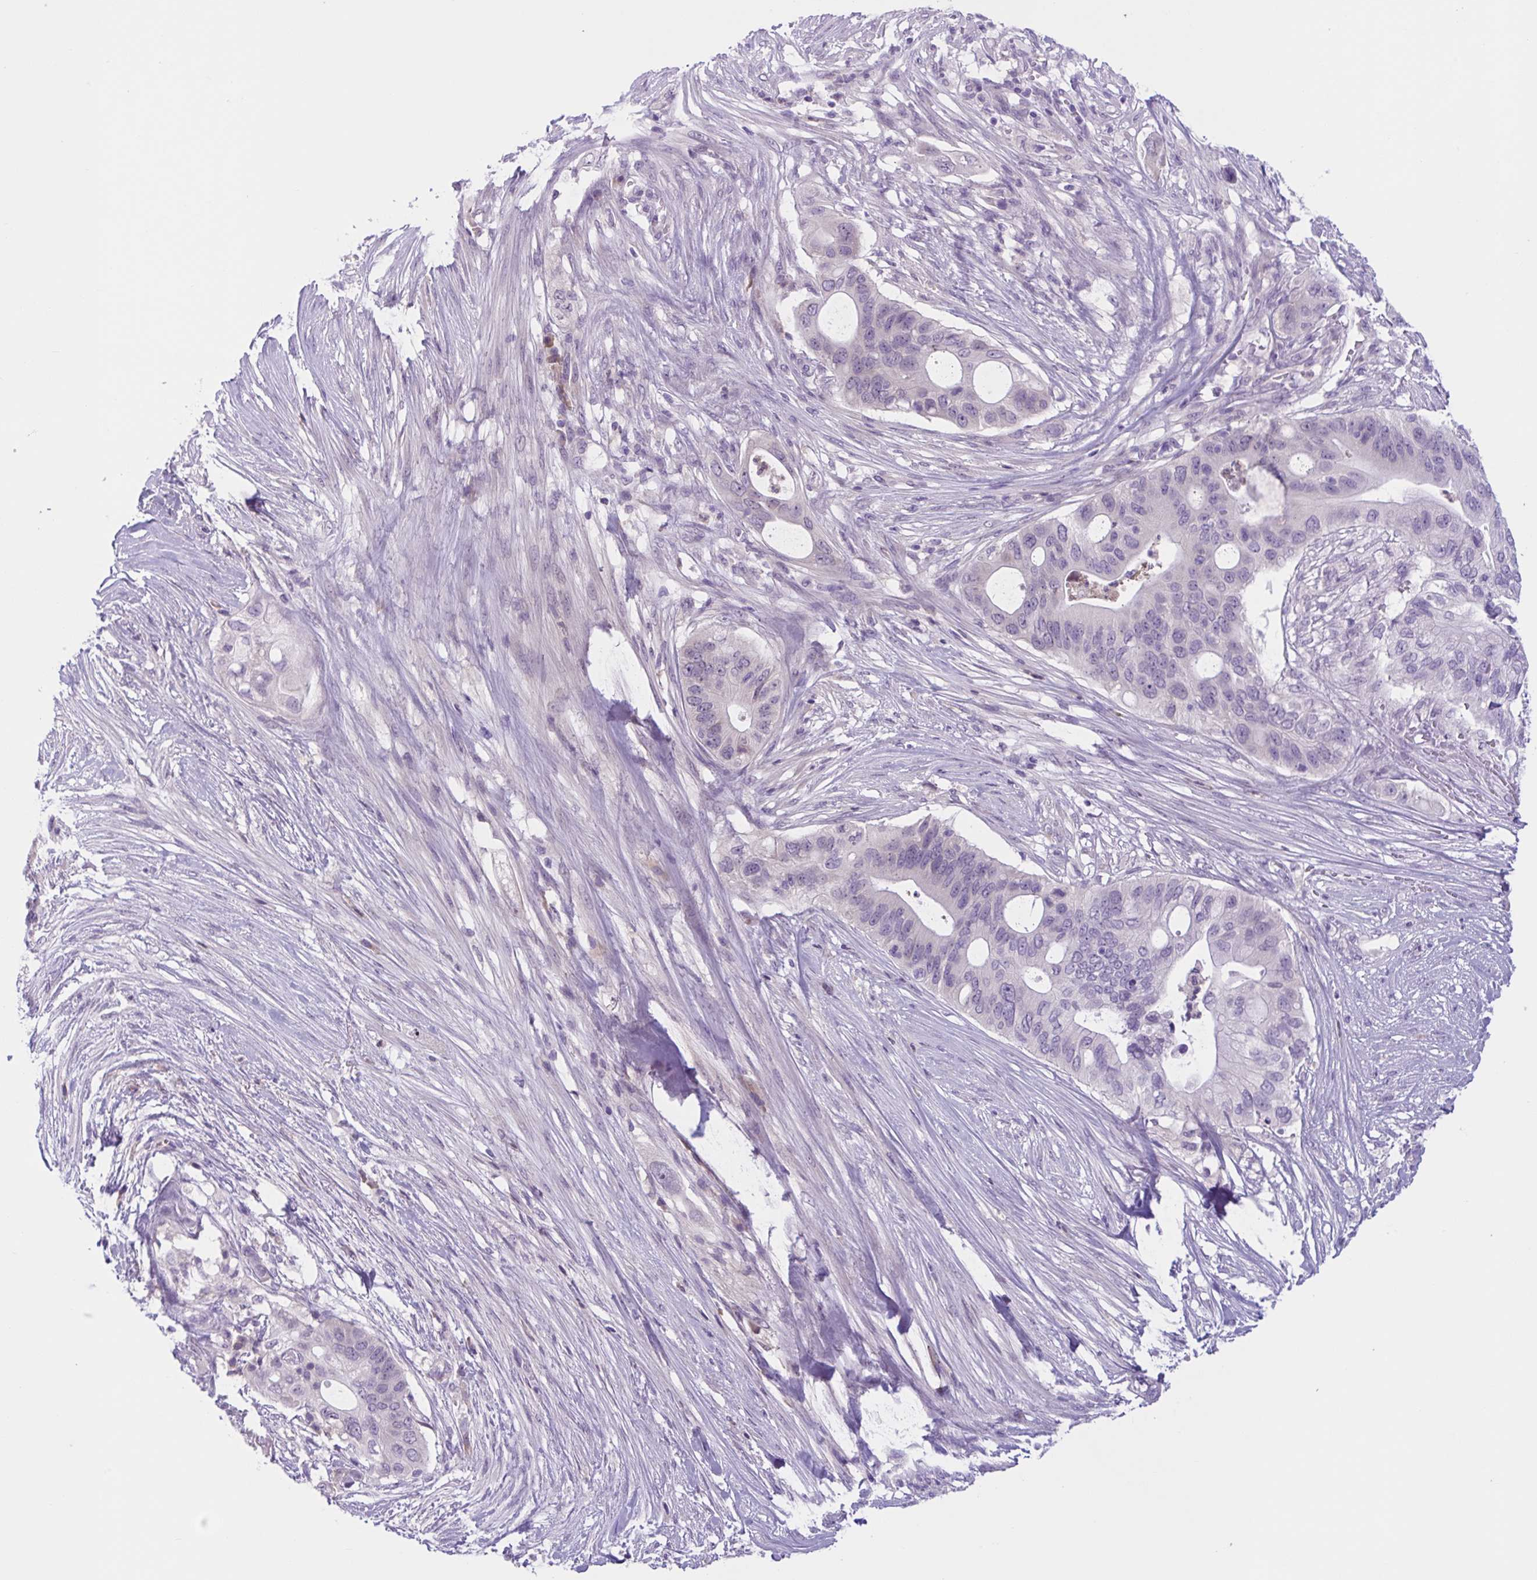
{"staining": {"intensity": "negative", "quantity": "none", "location": "none"}, "tissue": "pancreatic cancer", "cell_type": "Tumor cells", "image_type": "cancer", "snomed": [{"axis": "morphology", "description": "Adenocarcinoma, NOS"}, {"axis": "topography", "description": "Pancreas"}], "caption": "Immunohistochemical staining of pancreatic adenocarcinoma displays no significant staining in tumor cells. (DAB IHC with hematoxylin counter stain).", "gene": "WNT9B", "patient": {"sex": "female", "age": 72}}